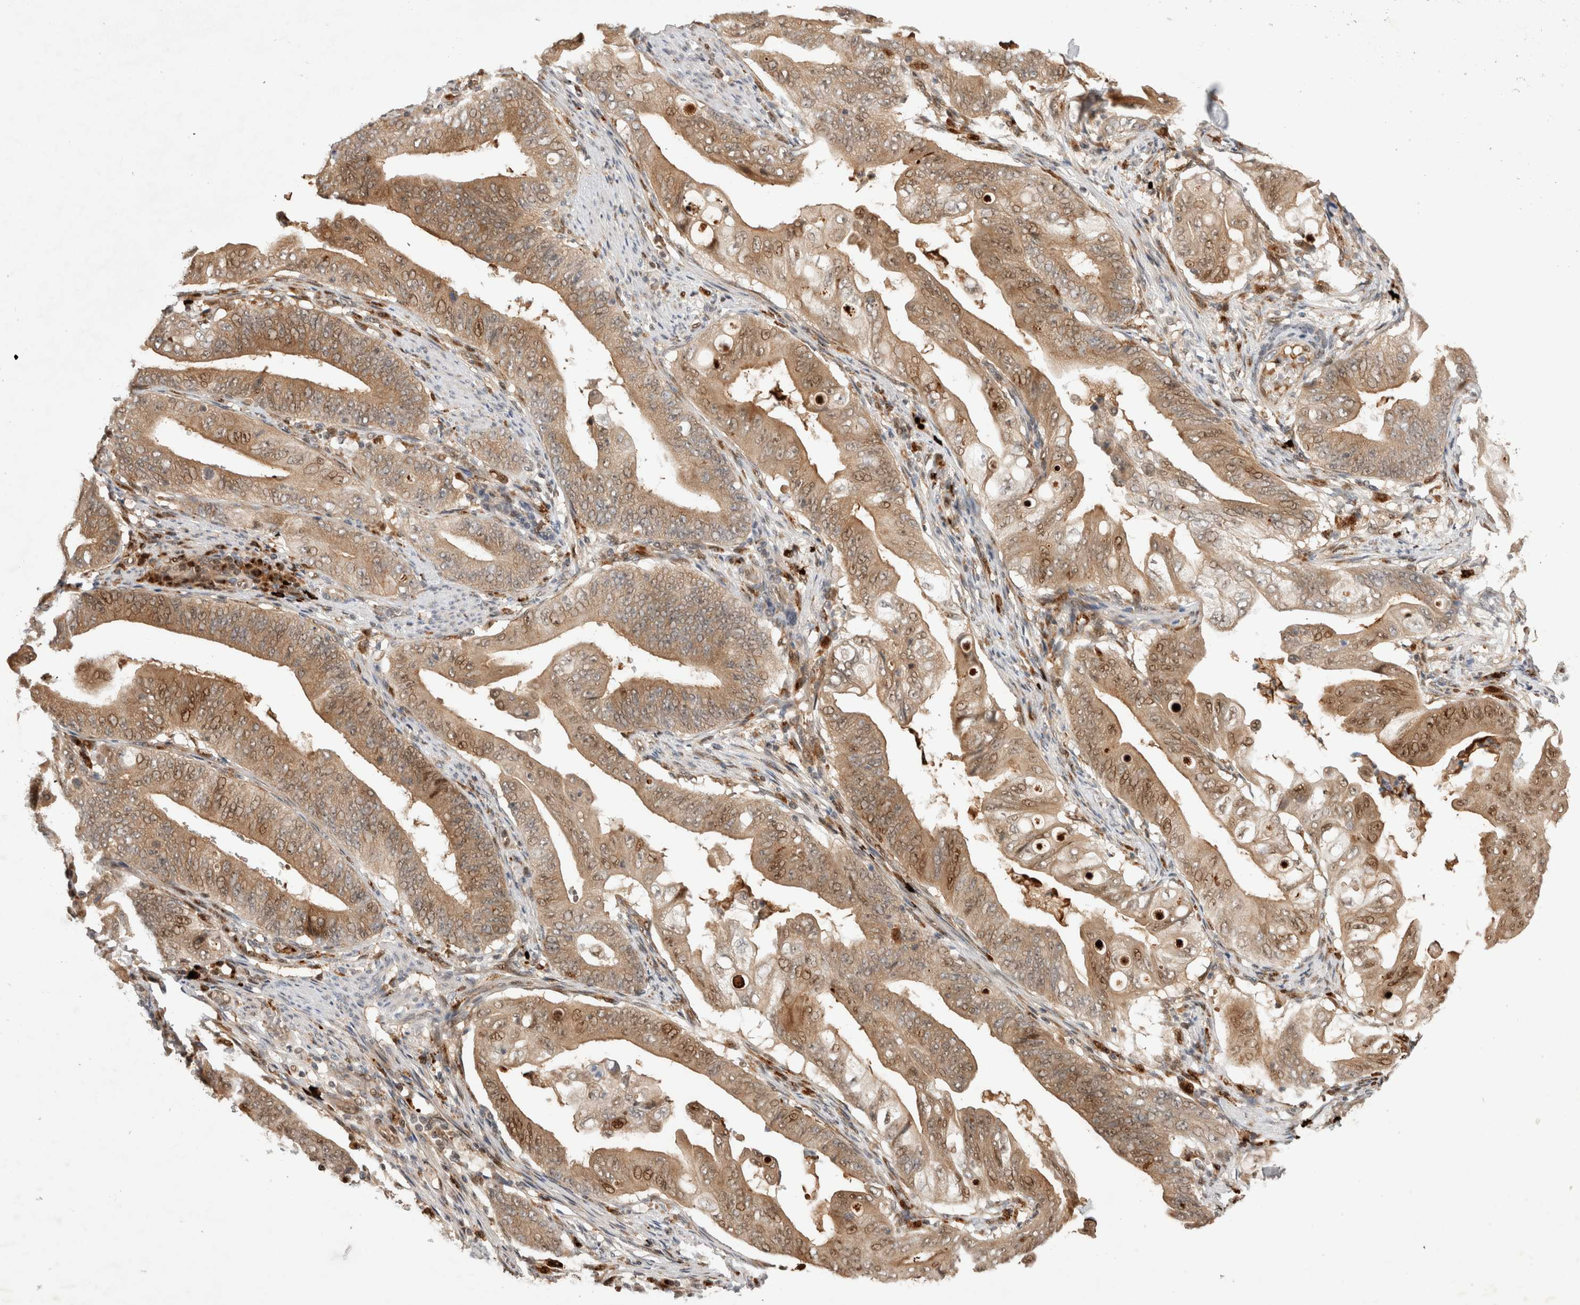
{"staining": {"intensity": "moderate", "quantity": ">75%", "location": "cytoplasmic/membranous,nuclear"}, "tissue": "stomach cancer", "cell_type": "Tumor cells", "image_type": "cancer", "snomed": [{"axis": "morphology", "description": "Adenocarcinoma, NOS"}, {"axis": "topography", "description": "Stomach"}], "caption": "Moderate cytoplasmic/membranous and nuclear expression for a protein is present in approximately >75% of tumor cells of stomach adenocarcinoma using IHC.", "gene": "OTUD6B", "patient": {"sex": "female", "age": 73}}